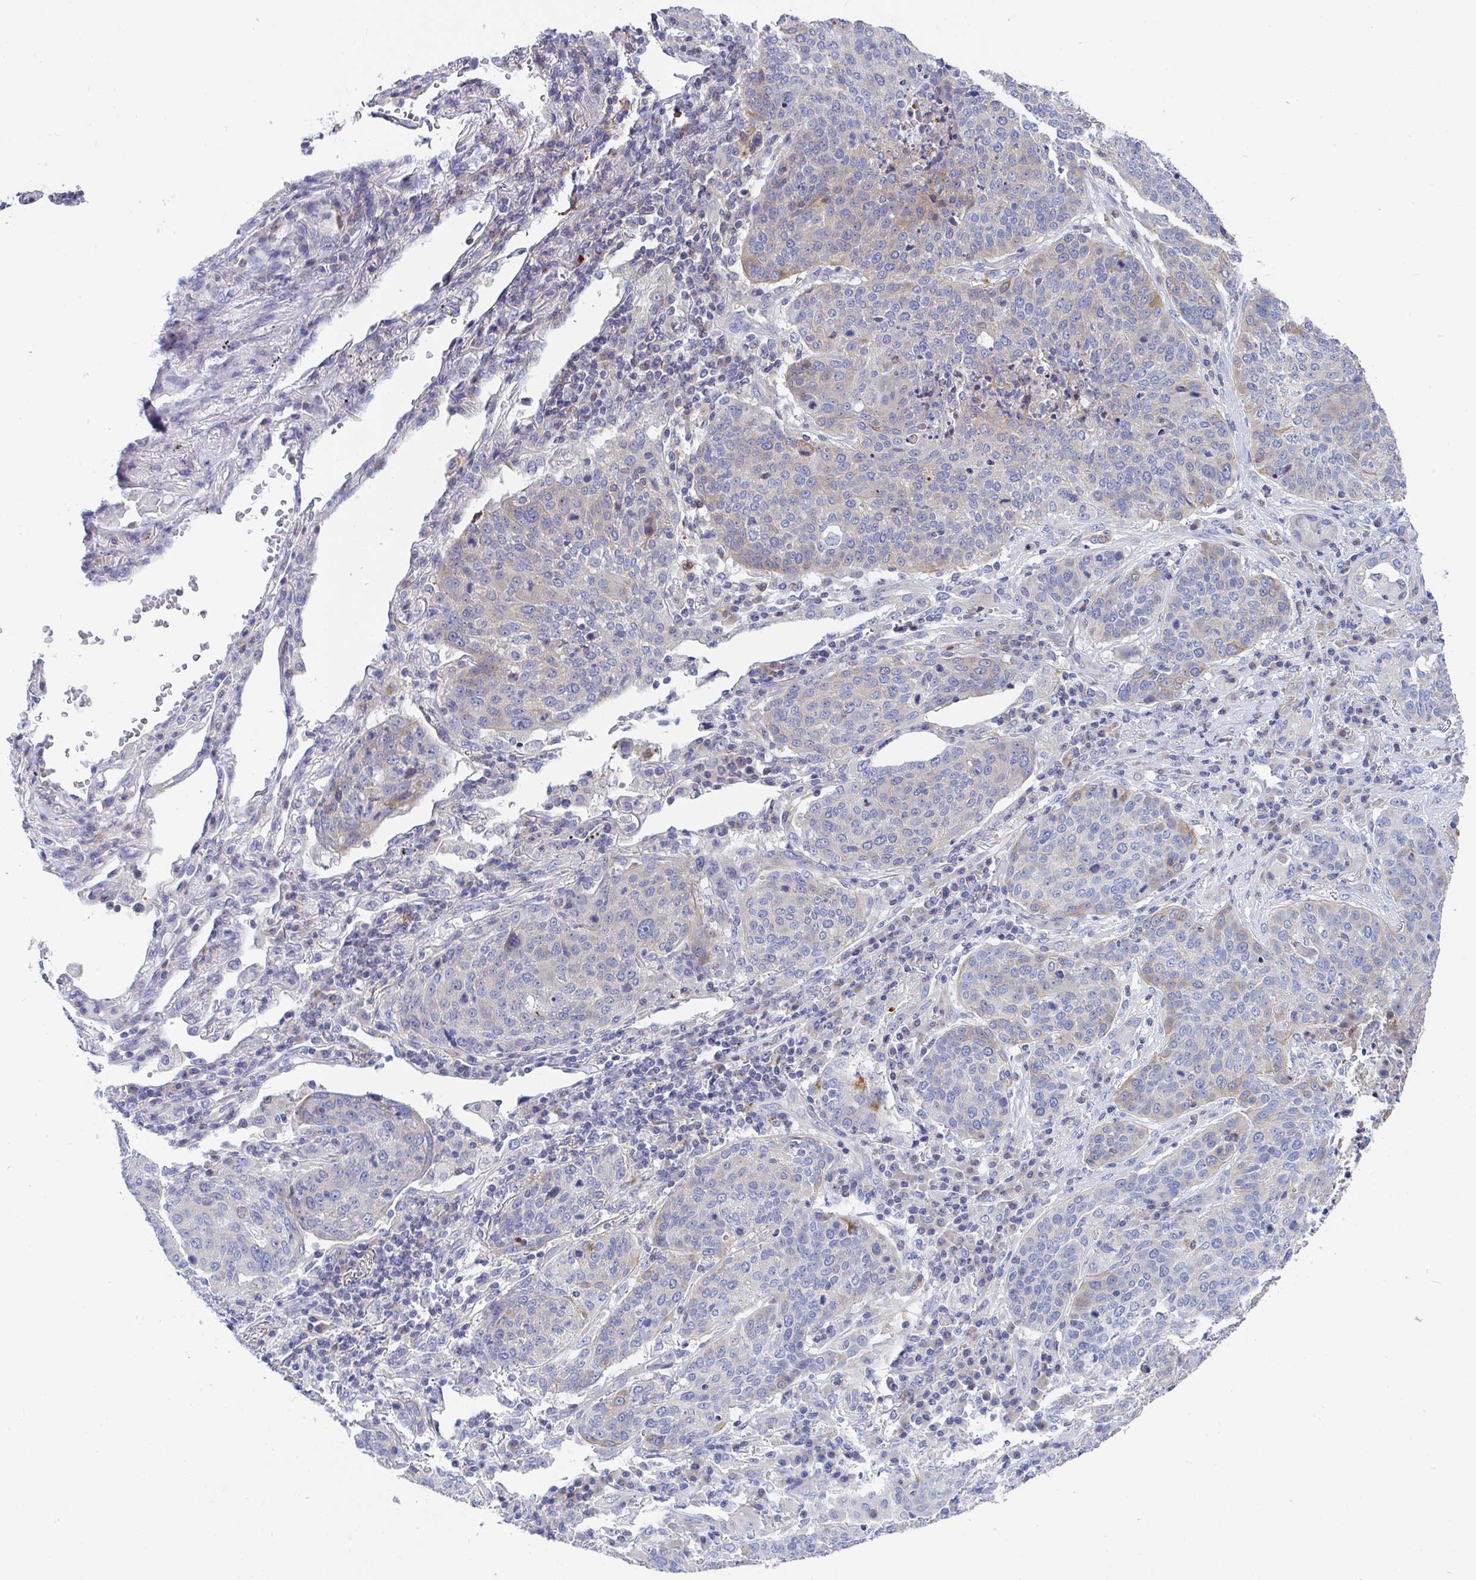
{"staining": {"intensity": "negative", "quantity": "none", "location": "none"}, "tissue": "lung cancer", "cell_type": "Tumor cells", "image_type": "cancer", "snomed": [{"axis": "morphology", "description": "Squamous cell carcinoma, NOS"}, {"axis": "topography", "description": "Lung"}], "caption": "Tumor cells are negative for brown protein staining in squamous cell carcinoma (lung).", "gene": "FRMD3", "patient": {"sex": "male", "age": 63}}